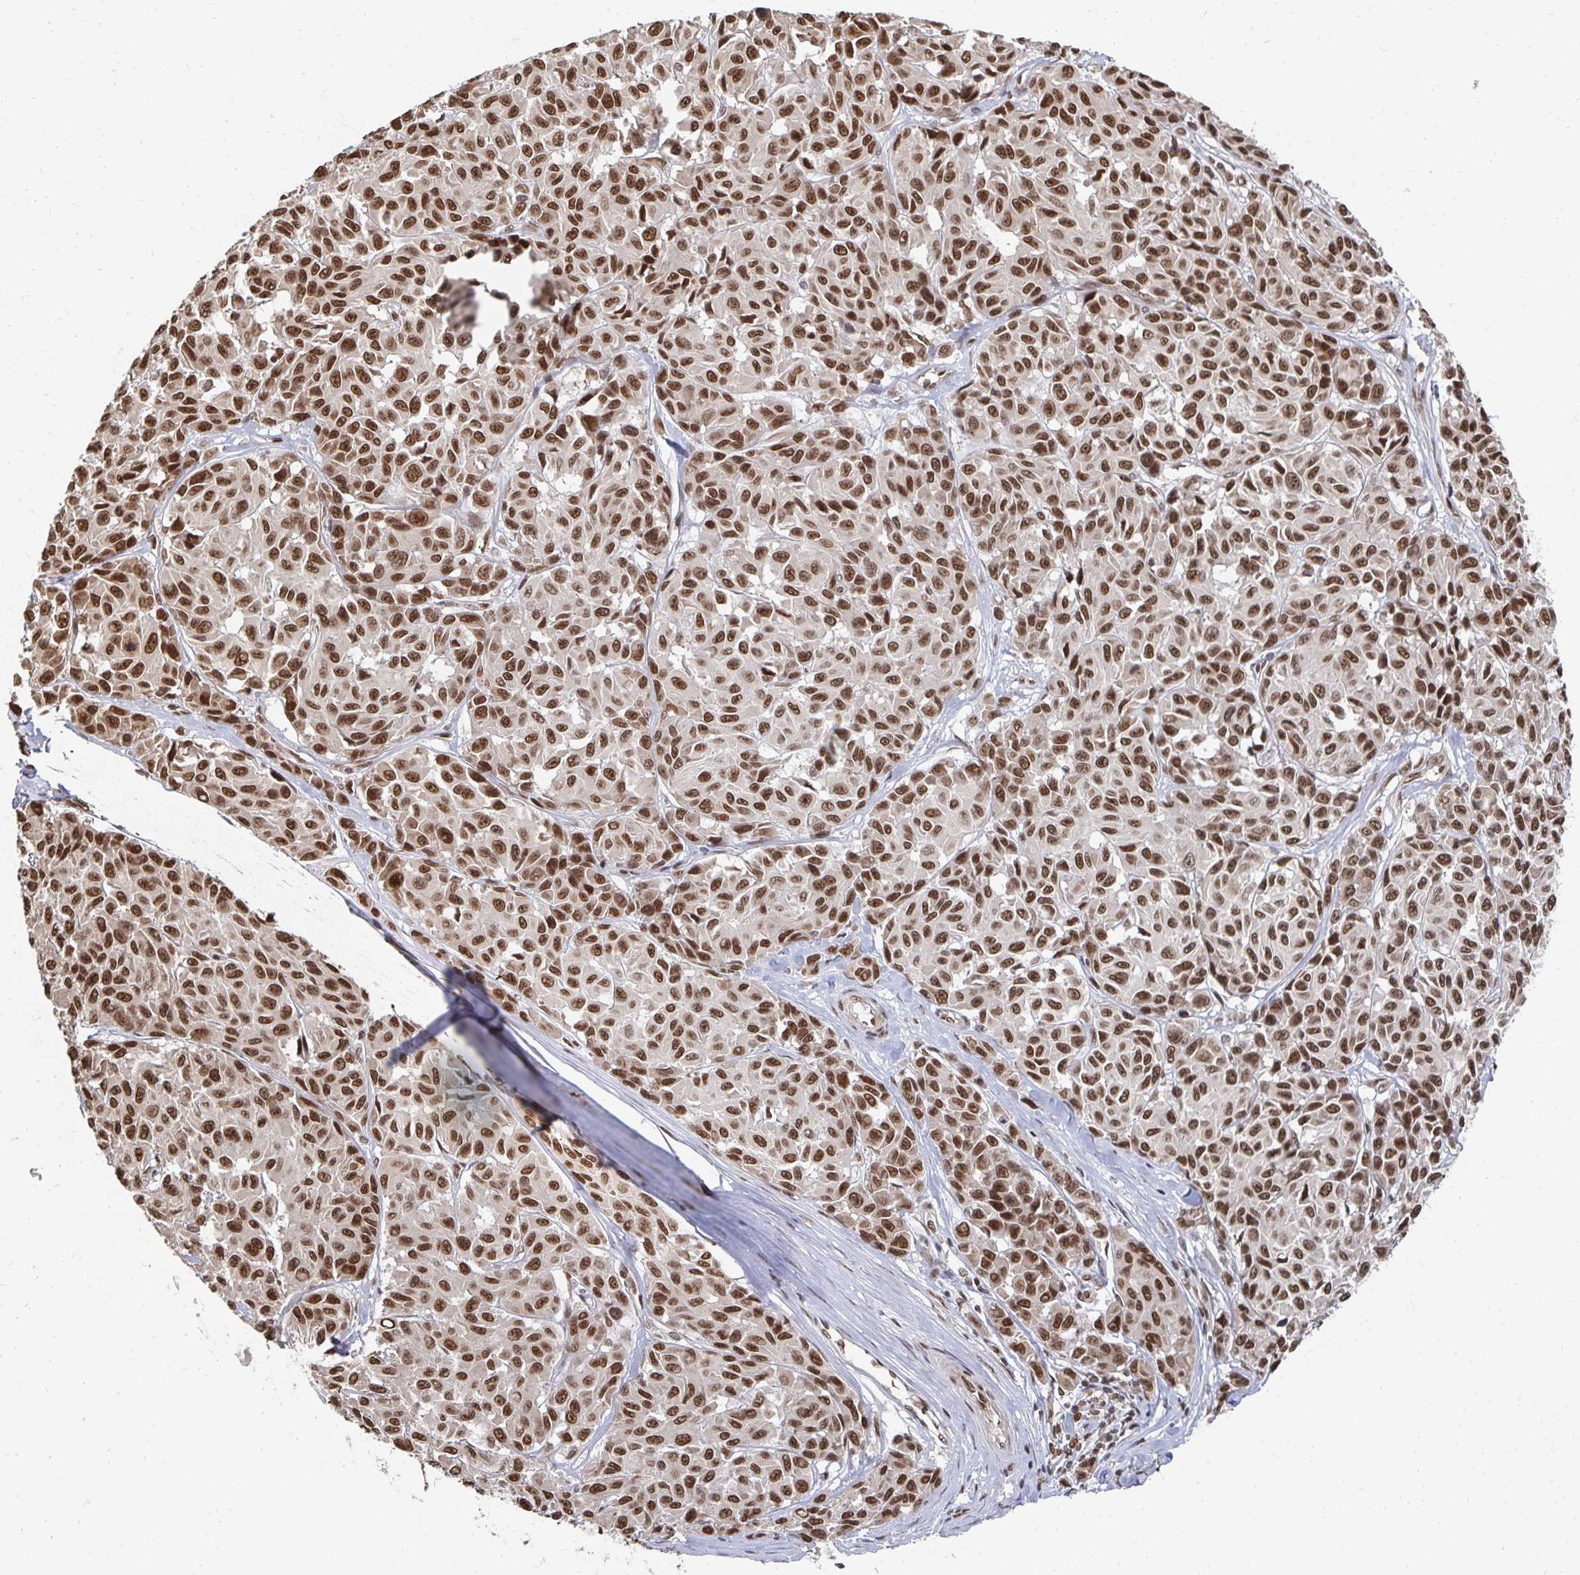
{"staining": {"intensity": "moderate", "quantity": ">75%", "location": "nuclear"}, "tissue": "melanoma", "cell_type": "Tumor cells", "image_type": "cancer", "snomed": [{"axis": "morphology", "description": "Malignant melanoma, NOS"}, {"axis": "topography", "description": "Skin"}], "caption": "There is medium levels of moderate nuclear expression in tumor cells of malignant melanoma, as demonstrated by immunohistochemical staining (brown color).", "gene": "GTF3C6", "patient": {"sex": "female", "age": 66}}